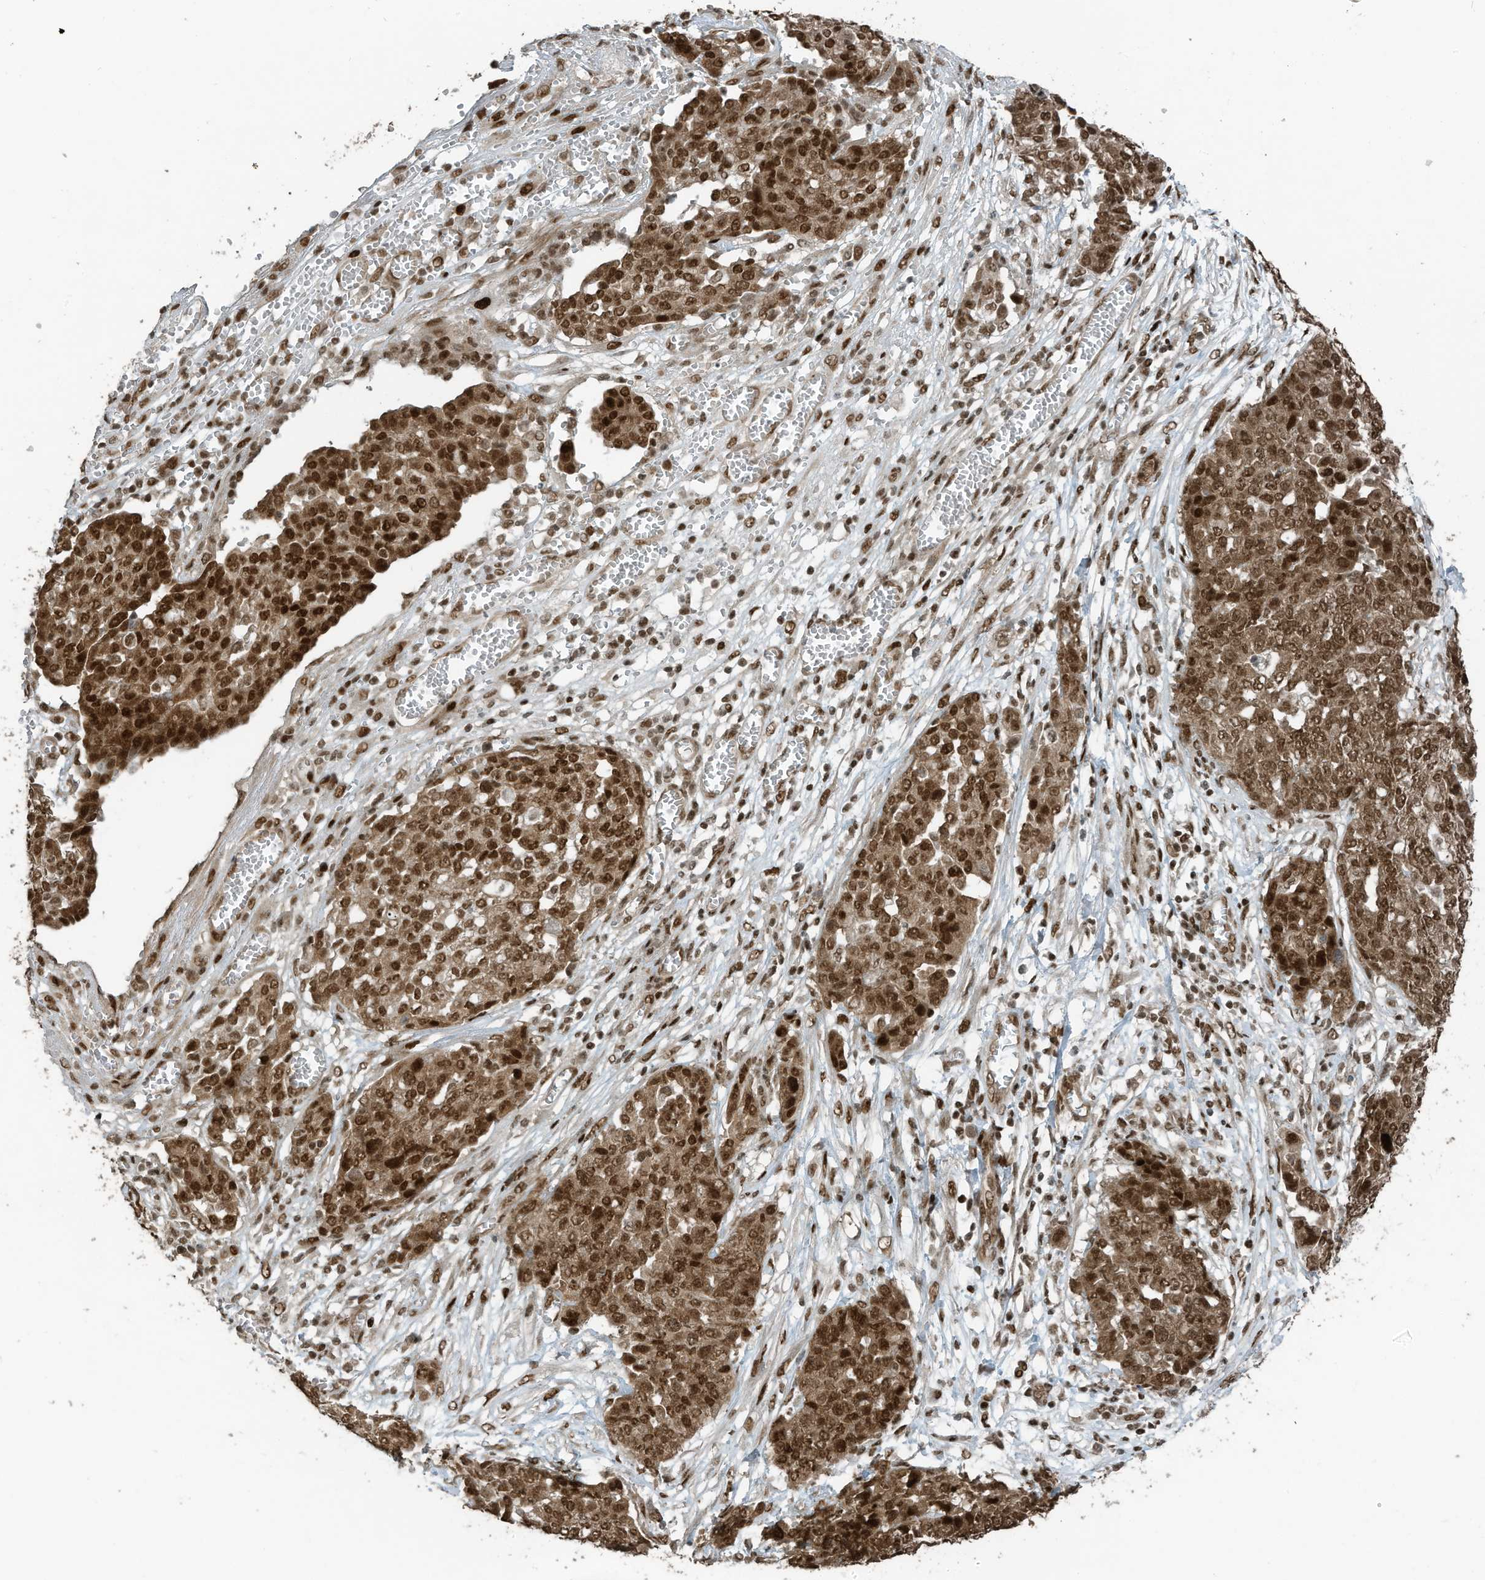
{"staining": {"intensity": "strong", "quantity": ">75%", "location": "cytoplasmic/membranous,nuclear"}, "tissue": "ovarian cancer", "cell_type": "Tumor cells", "image_type": "cancer", "snomed": [{"axis": "morphology", "description": "Cystadenocarcinoma, serous, NOS"}, {"axis": "topography", "description": "Soft tissue"}, {"axis": "topography", "description": "Ovary"}], "caption": "An image of human ovarian serous cystadenocarcinoma stained for a protein shows strong cytoplasmic/membranous and nuclear brown staining in tumor cells.", "gene": "PCNP", "patient": {"sex": "female", "age": 57}}